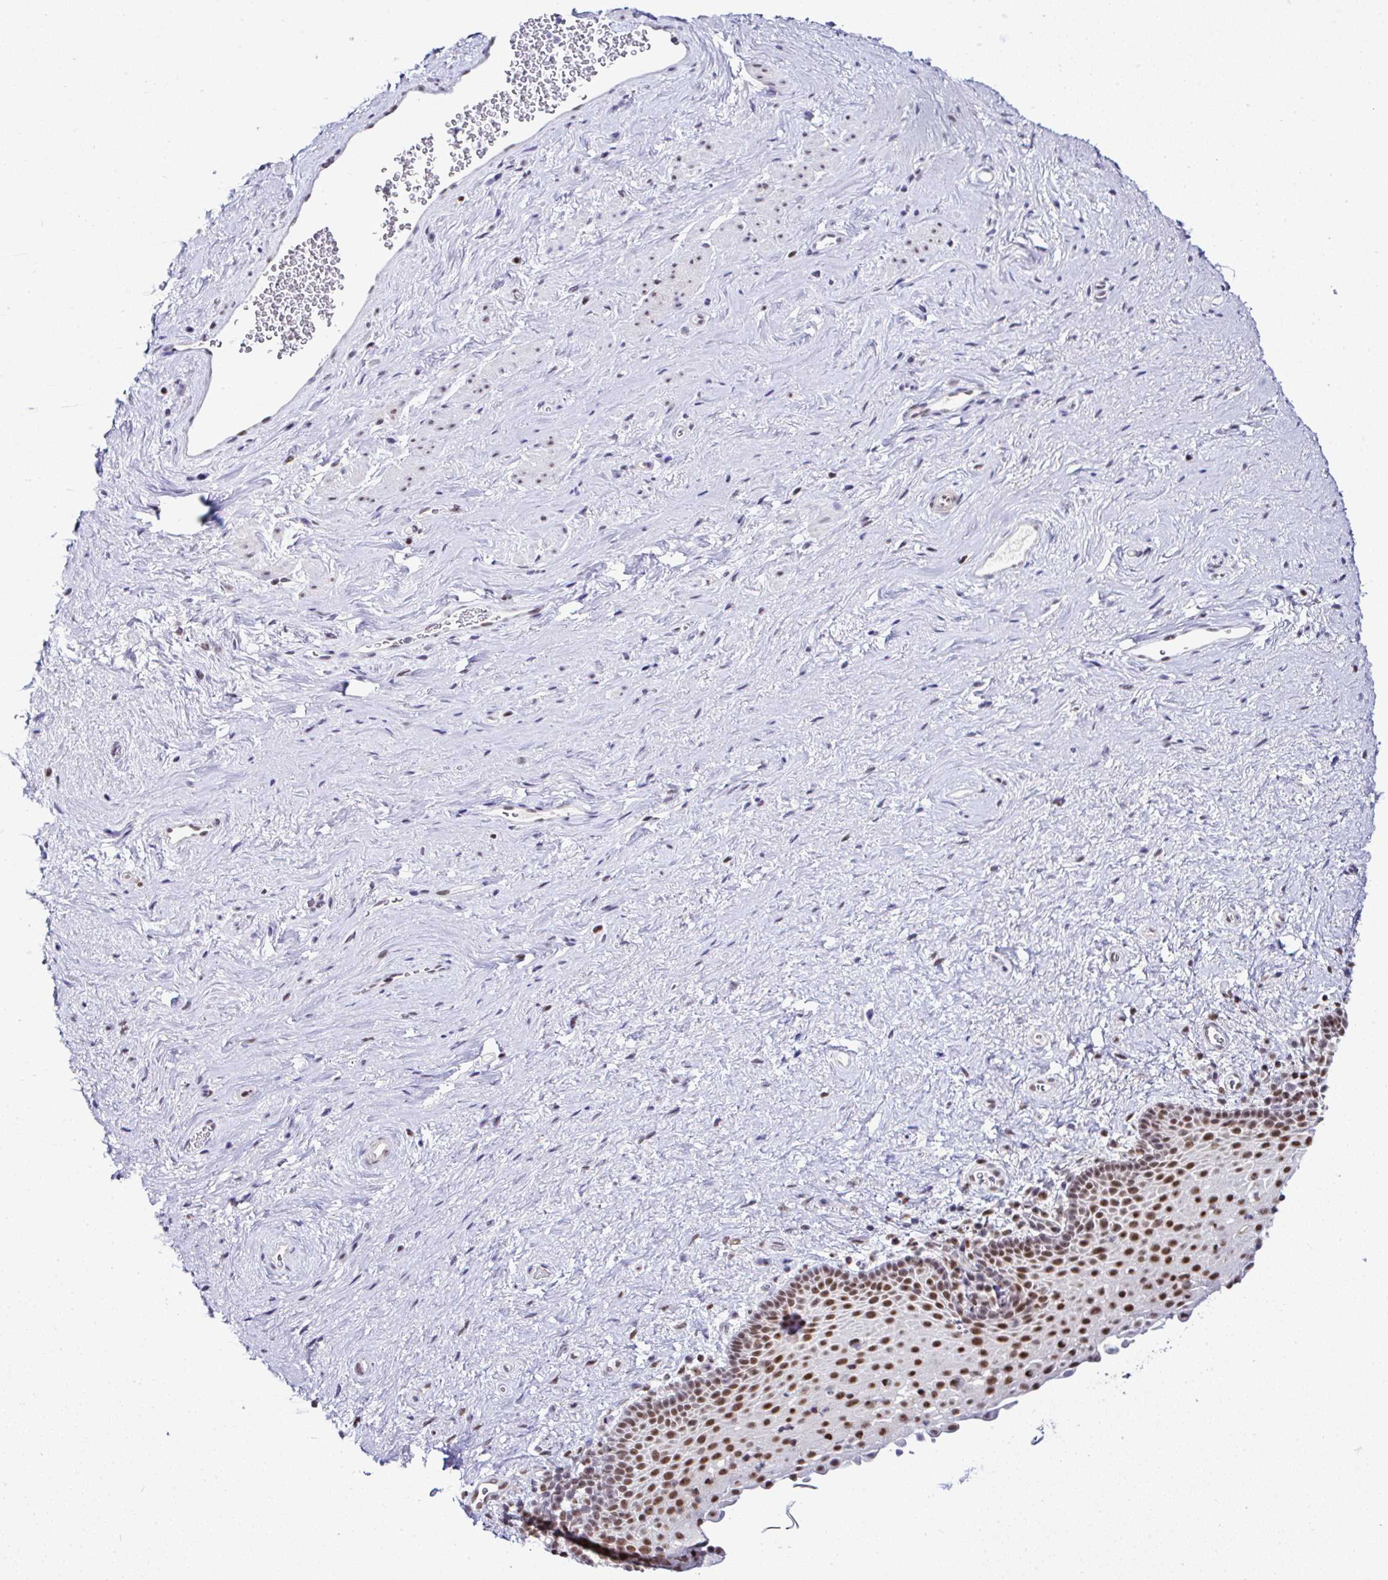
{"staining": {"intensity": "strong", "quantity": ">75%", "location": "nuclear"}, "tissue": "vagina", "cell_type": "Squamous epithelial cells", "image_type": "normal", "snomed": [{"axis": "morphology", "description": "Normal tissue, NOS"}, {"axis": "topography", "description": "Vagina"}], "caption": "Benign vagina demonstrates strong nuclear expression in about >75% of squamous epithelial cells The staining was performed using DAB to visualize the protein expression in brown, while the nuclei were stained in blue with hematoxylin (Magnification: 20x)..", "gene": "DR1", "patient": {"sex": "female", "age": 61}}